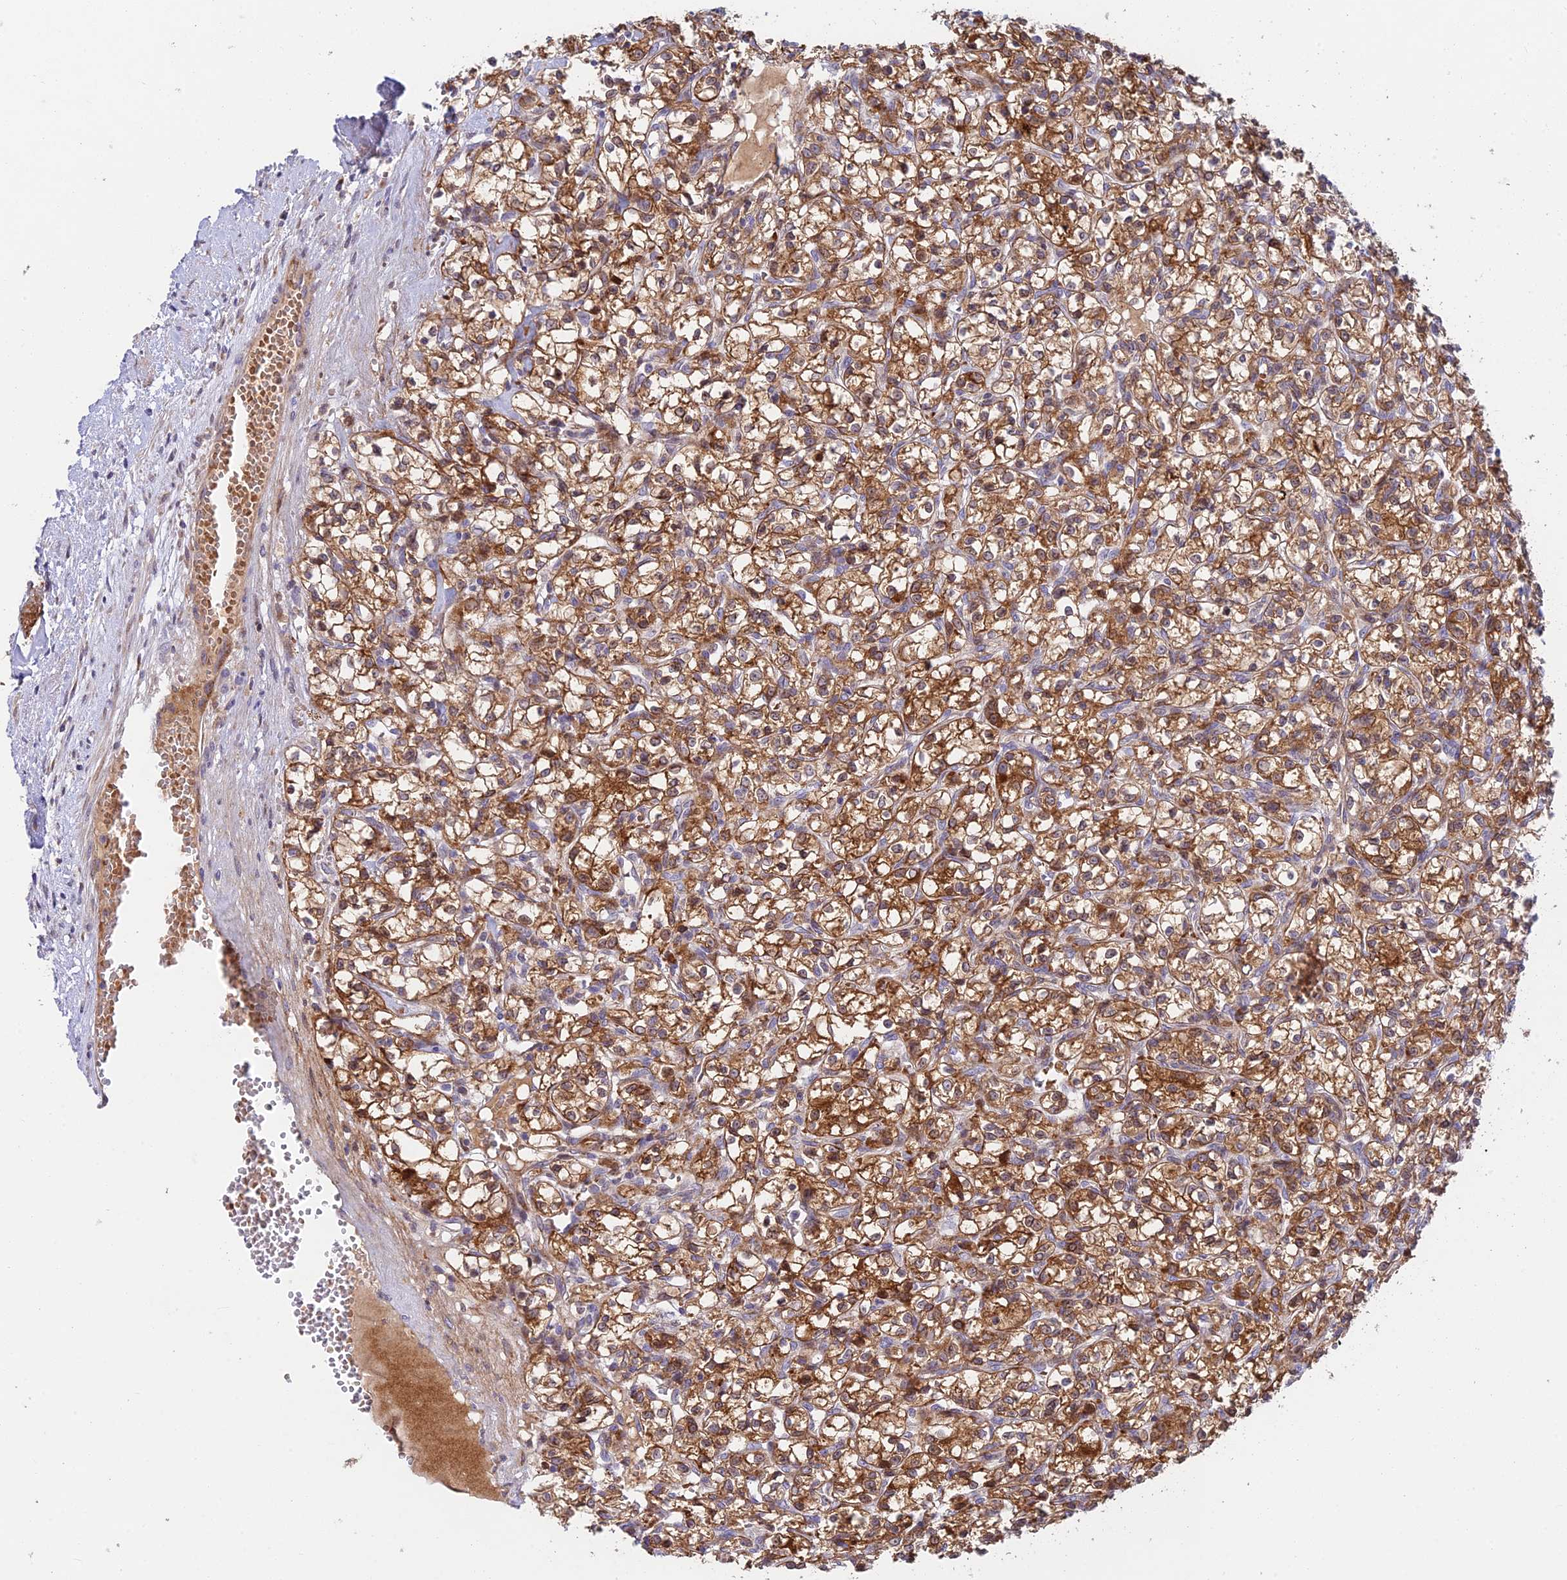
{"staining": {"intensity": "strong", "quantity": ">75%", "location": "cytoplasmic/membranous"}, "tissue": "renal cancer", "cell_type": "Tumor cells", "image_type": "cancer", "snomed": [{"axis": "morphology", "description": "Adenocarcinoma, NOS"}, {"axis": "topography", "description": "Kidney"}], "caption": "This is a photomicrograph of immunohistochemistry (IHC) staining of adenocarcinoma (renal), which shows strong positivity in the cytoplasmic/membranous of tumor cells.", "gene": "FUOM", "patient": {"sex": "female", "age": 59}}